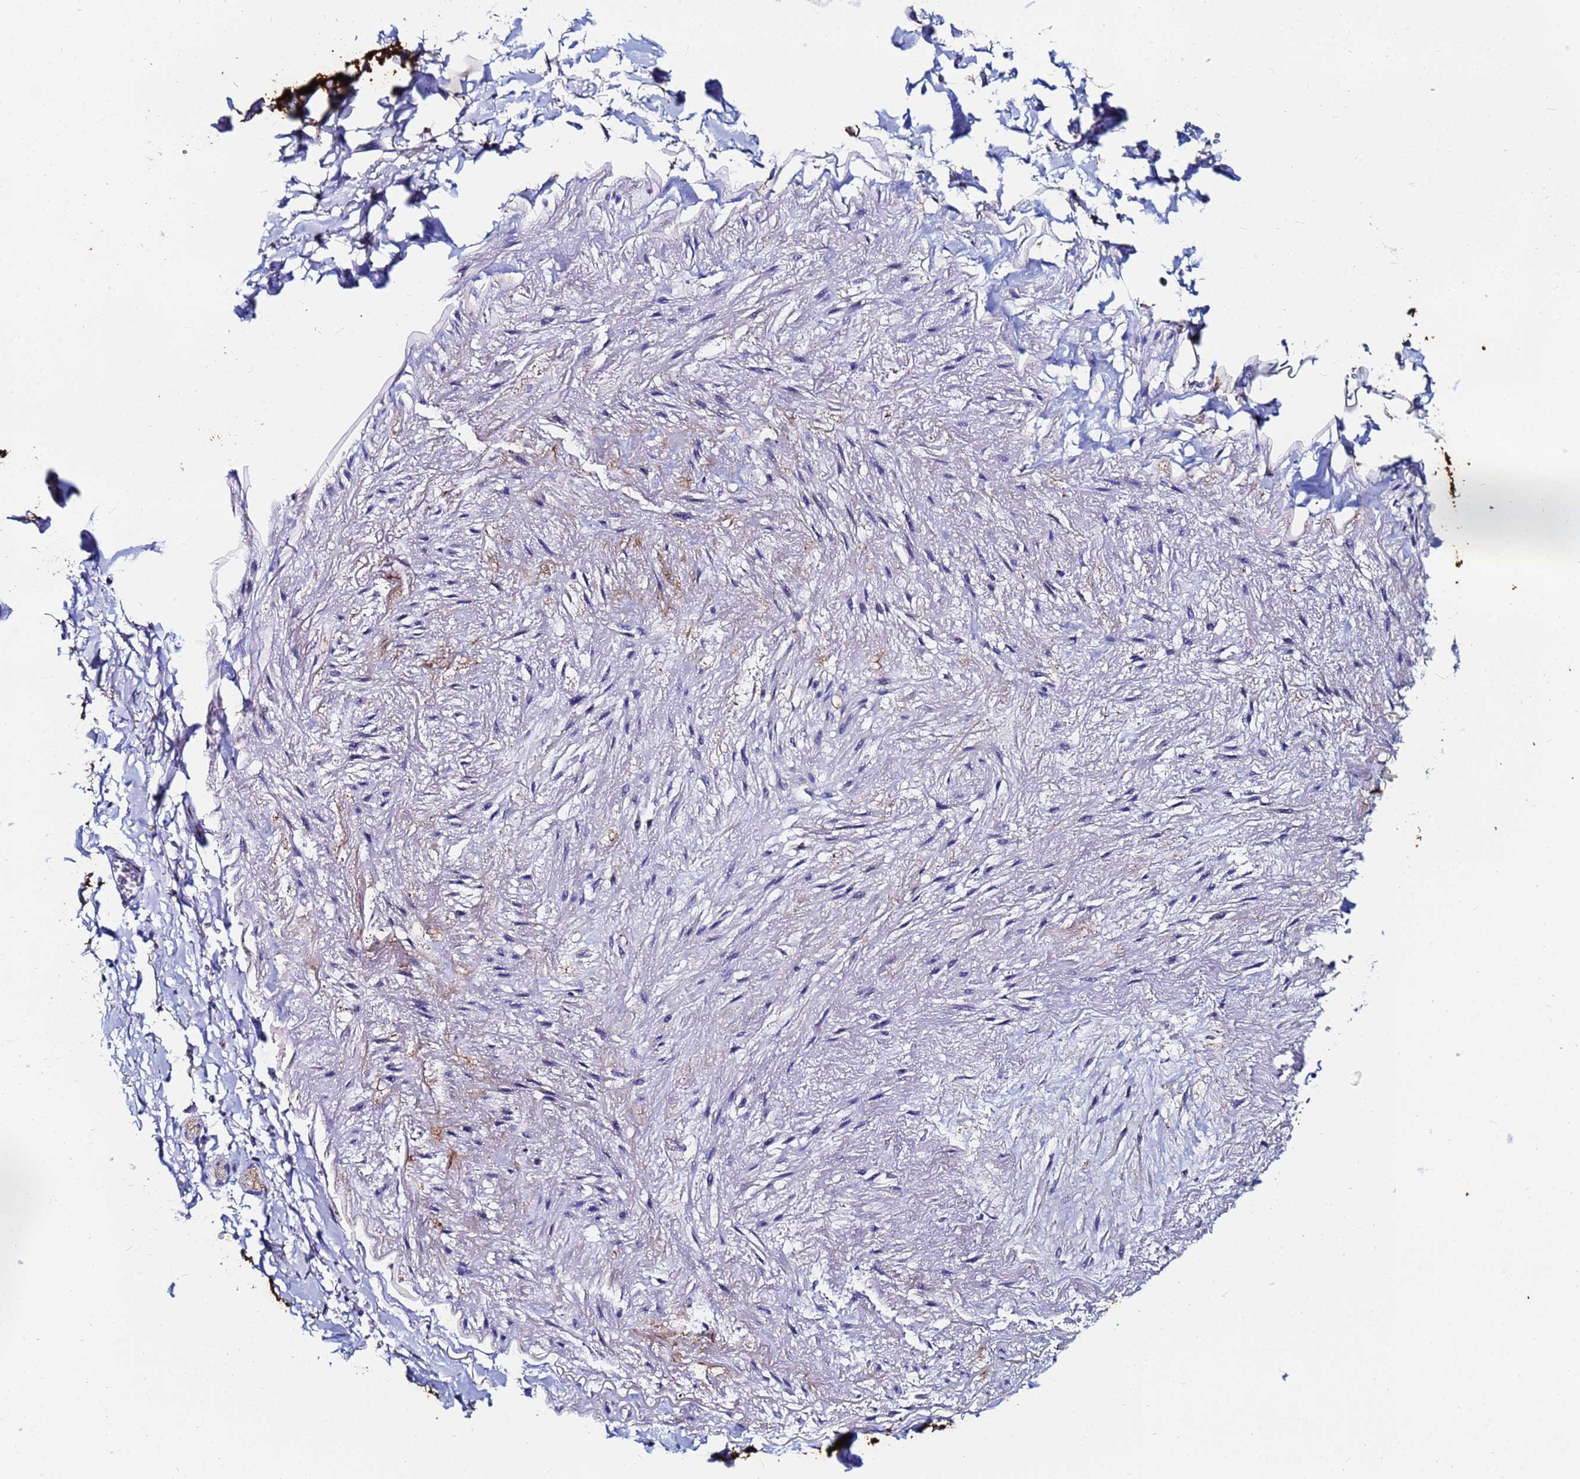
{"staining": {"intensity": "negative", "quantity": "none", "location": "none"}, "tissue": "adipose tissue", "cell_type": "Adipocytes", "image_type": "normal", "snomed": [{"axis": "morphology", "description": "Normal tissue, NOS"}, {"axis": "topography", "description": "Cartilage tissue"}], "caption": "Immunohistochemistry (IHC) histopathology image of normal adipose tissue stained for a protein (brown), which exhibits no expression in adipocytes. (DAB (3,3'-diaminobenzidine) immunohistochemistry visualized using brightfield microscopy, high magnification).", "gene": "BASP1", "patient": {"sex": "male", "age": 73}}